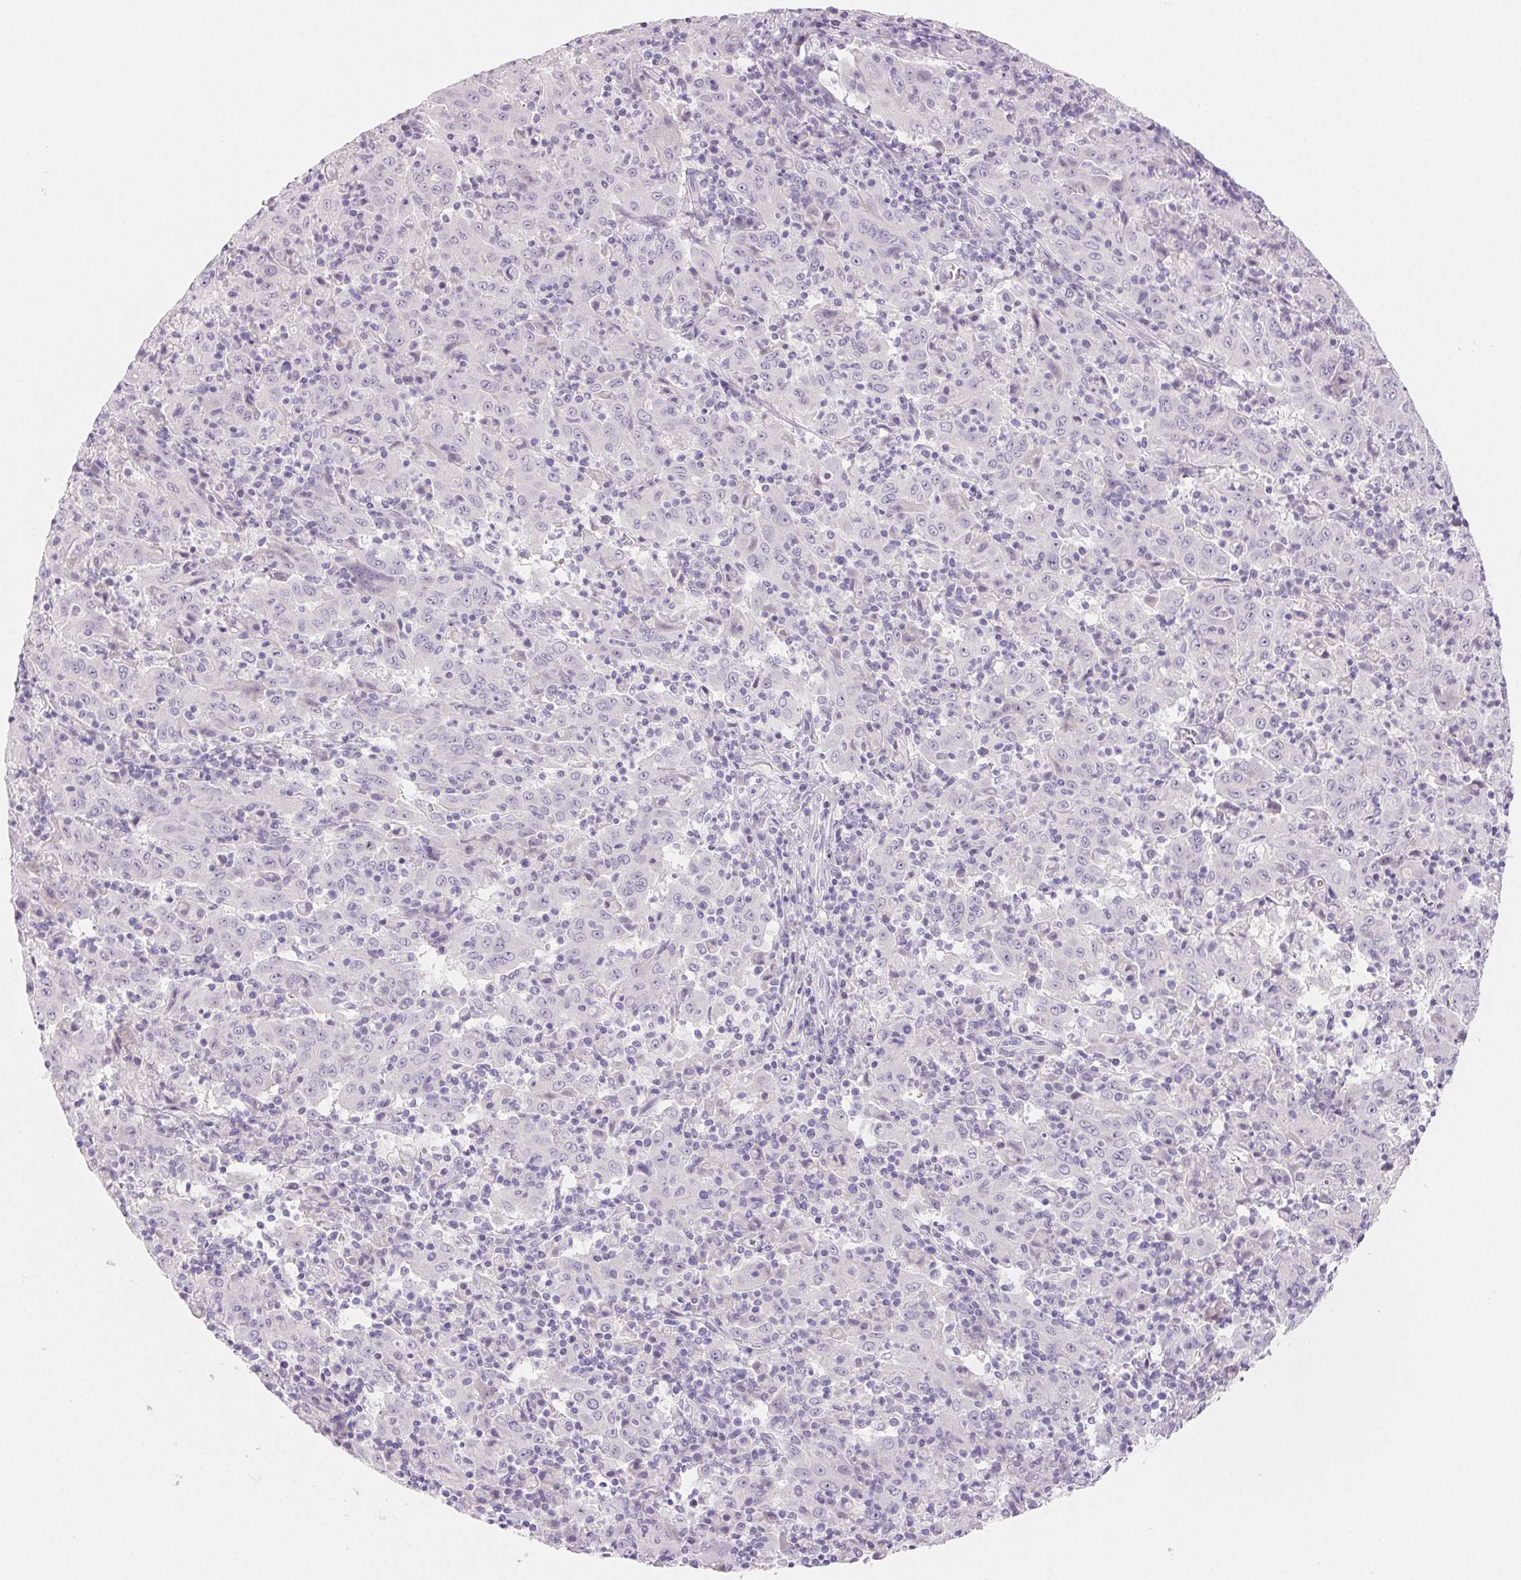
{"staining": {"intensity": "negative", "quantity": "none", "location": "none"}, "tissue": "pancreatic cancer", "cell_type": "Tumor cells", "image_type": "cancer", "snomed": [{"axis": "morphology", "description": "Adenocarcinoma, NOS"}, {"axis": "topography", "description": "Pancreas"}], "caption": "High magnification brightfield microscopy of pancreatic cancer stained with DAB (3,3'-diaminobenzidine) (brown) and counterstained with hematoxylin (blue): tumor cells show no significant expression. Nuclei are stained in blue.", "gene": "BPIFB2", "patient": {"sex": "male", "age": 63}}